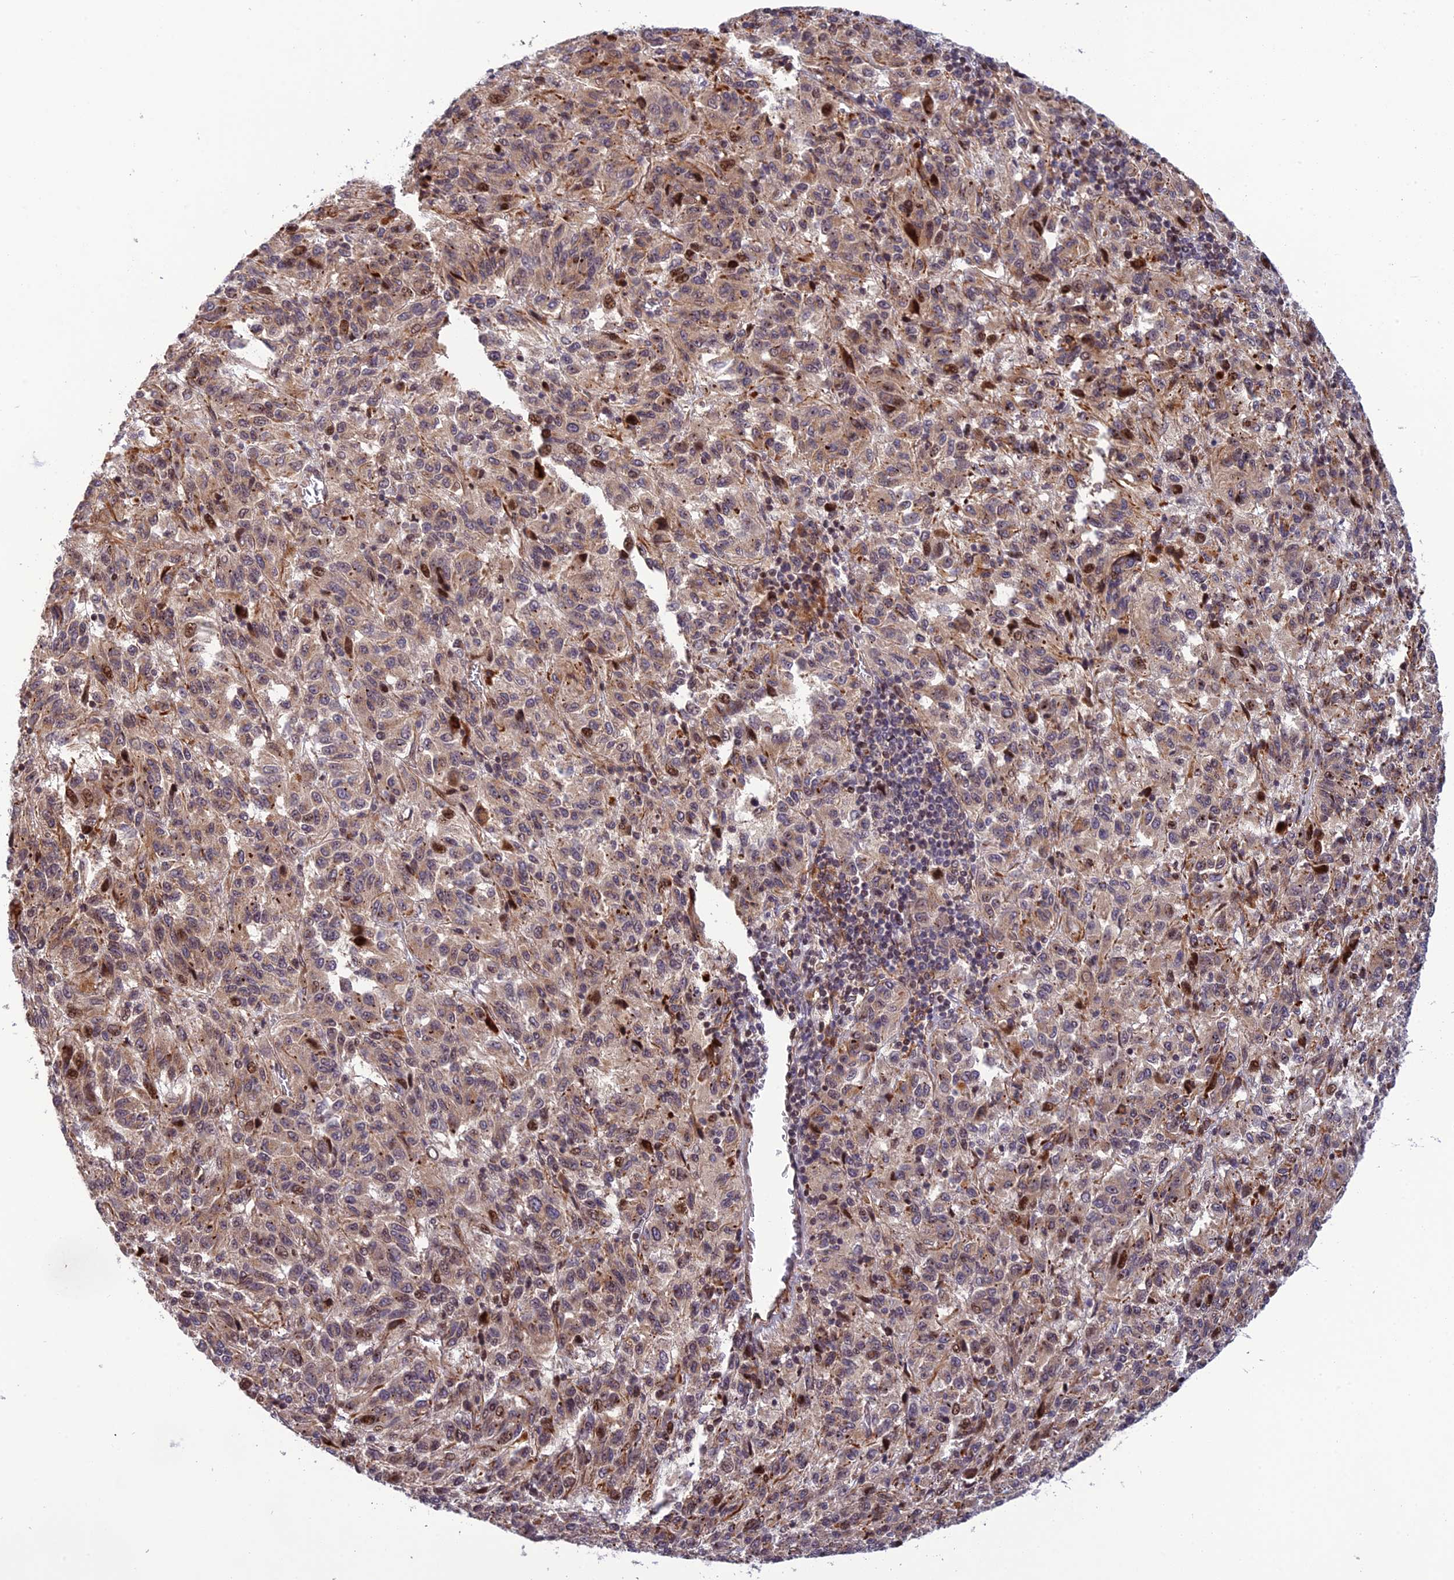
{"staining": {"intensity": "weak", "quantity": "25%-75%", "location": "cytoplasmic/membranous,nuclear"}, "tissue": "melanoma", "cell_type": "Tumor cells", "image_type": "cancer", "snomed": [{"axis": "morphology", "description": "Malignant melanoma, Metastatic site"}, {"axis": "topography", "description": "Lung"}], "caption": "Melanoma stained with a protein marker exhibits weak staining in tumor cells.", "gene": "SMIM7", "patient": {"sex": "male", "age": 64}}